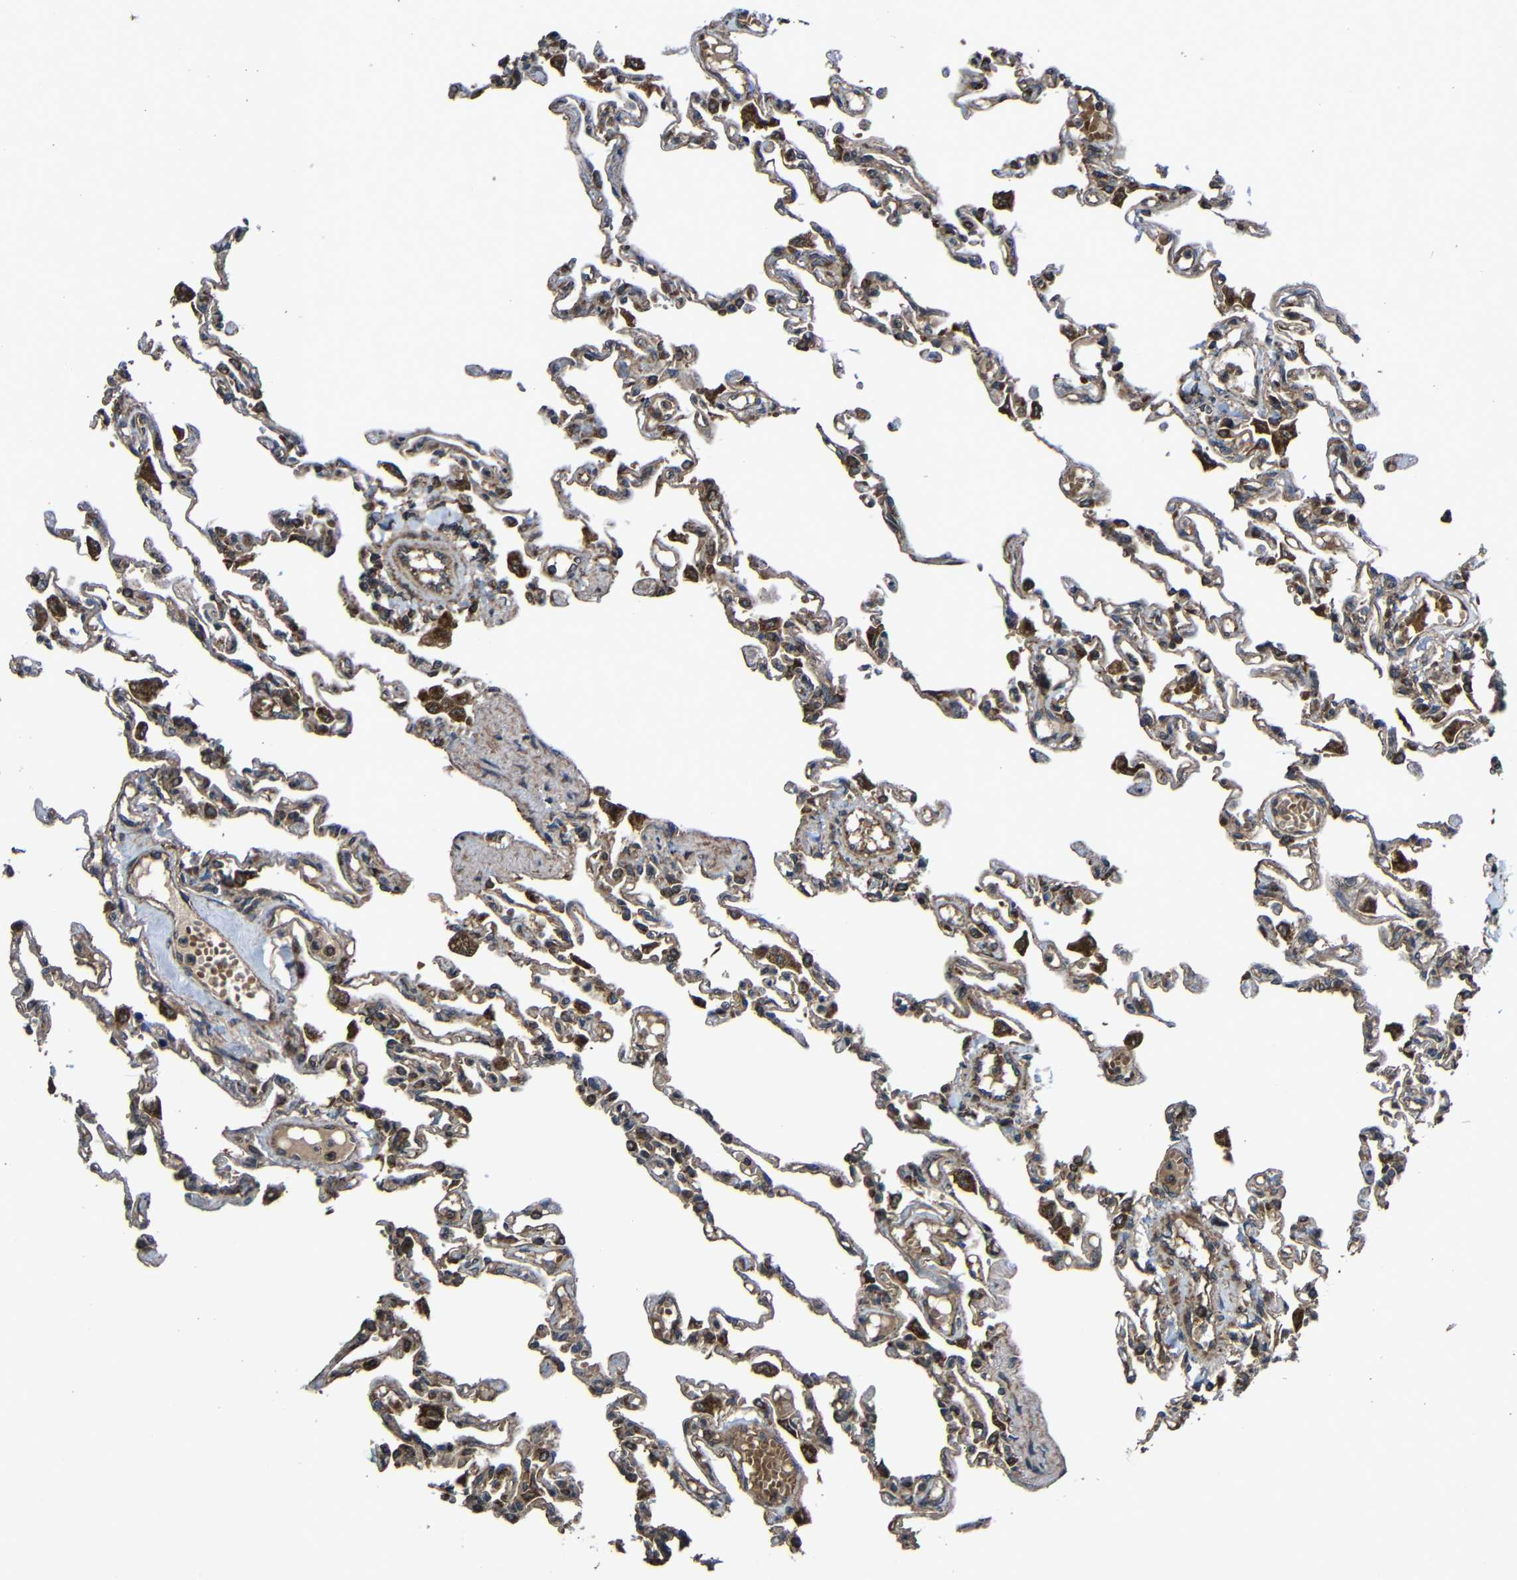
{"staining": {"intensity": "moderate", "quantity": ">75%", "location": "cytoplasmic/membranous"}, "tissue": "lung", "cell_type": "Alveolar cells", "image_type": "normal", "snomed": [{"axis": "morphology", "description": "Normal tissue, NOS"}, {"axis": "topography", "description": "Lung"}], "caption": "Brown immunohistochemical staining in unremarkable human lung reveals moderate cytoplasmic/membranous positivity in about >75% of alveolar cells.", "gene": "C1GALT1", "patient": {"sex": "male", "age": 21}}